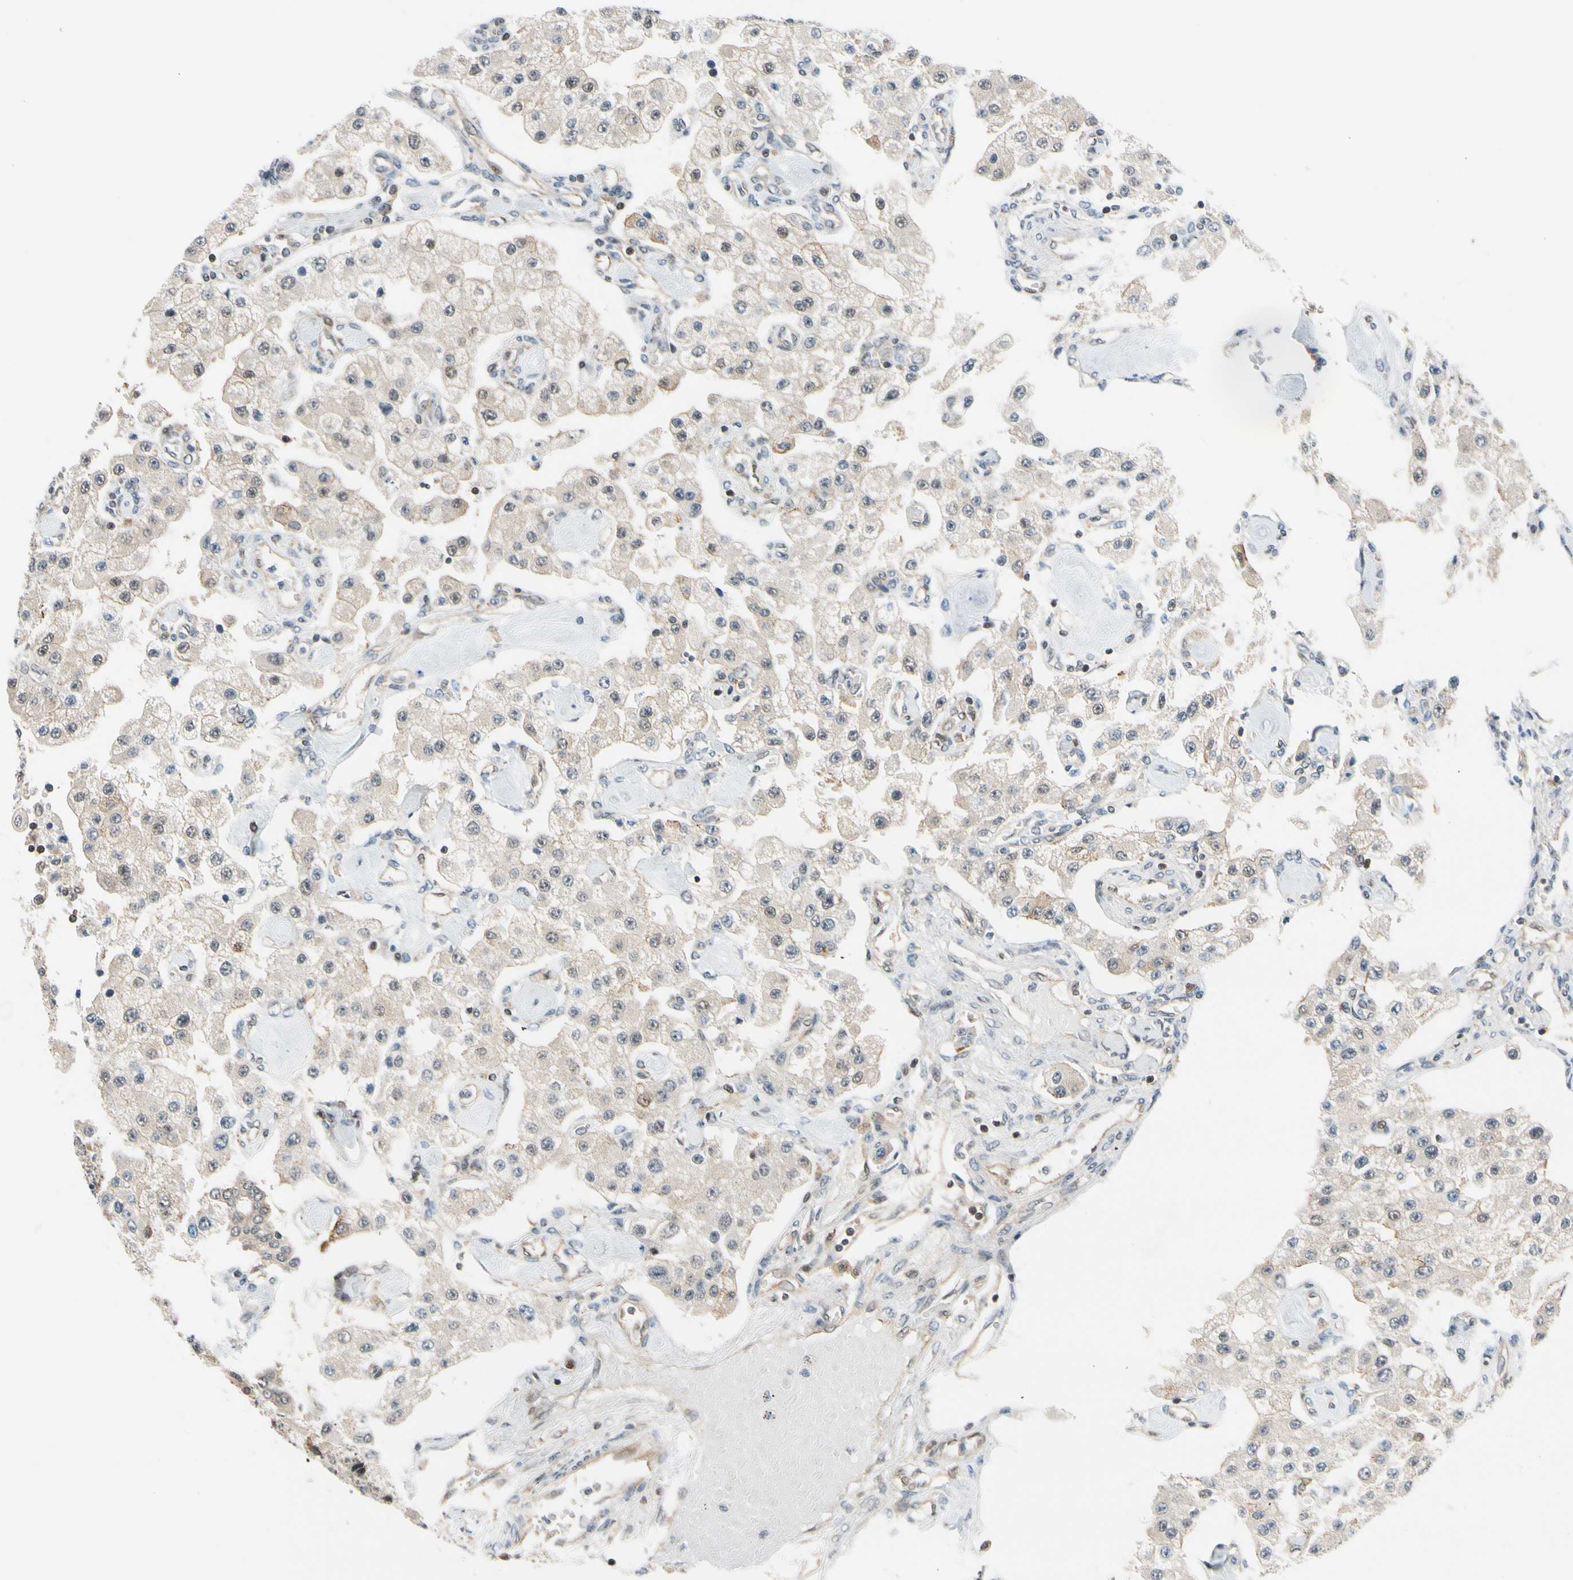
{"staining": {"intensity": "weak", "quantity": "<25%", "location": "cytoplasmic/membranous"}, "tissue": "carcinoid", "cell_type": "Tumor cells", "image_type": "cancer", "snomed": [{"axis": "morphology", "description": "Carcinoid, malignant, NOS"}, {"axis": "topography", "description": "Pancreas"}], "caption": "The immunohistochemistry image has no significant expression in tumor cells of carcinoid tissue.", "gene": "MAPK9", "patient": {"sex": "male", "age": 41}}